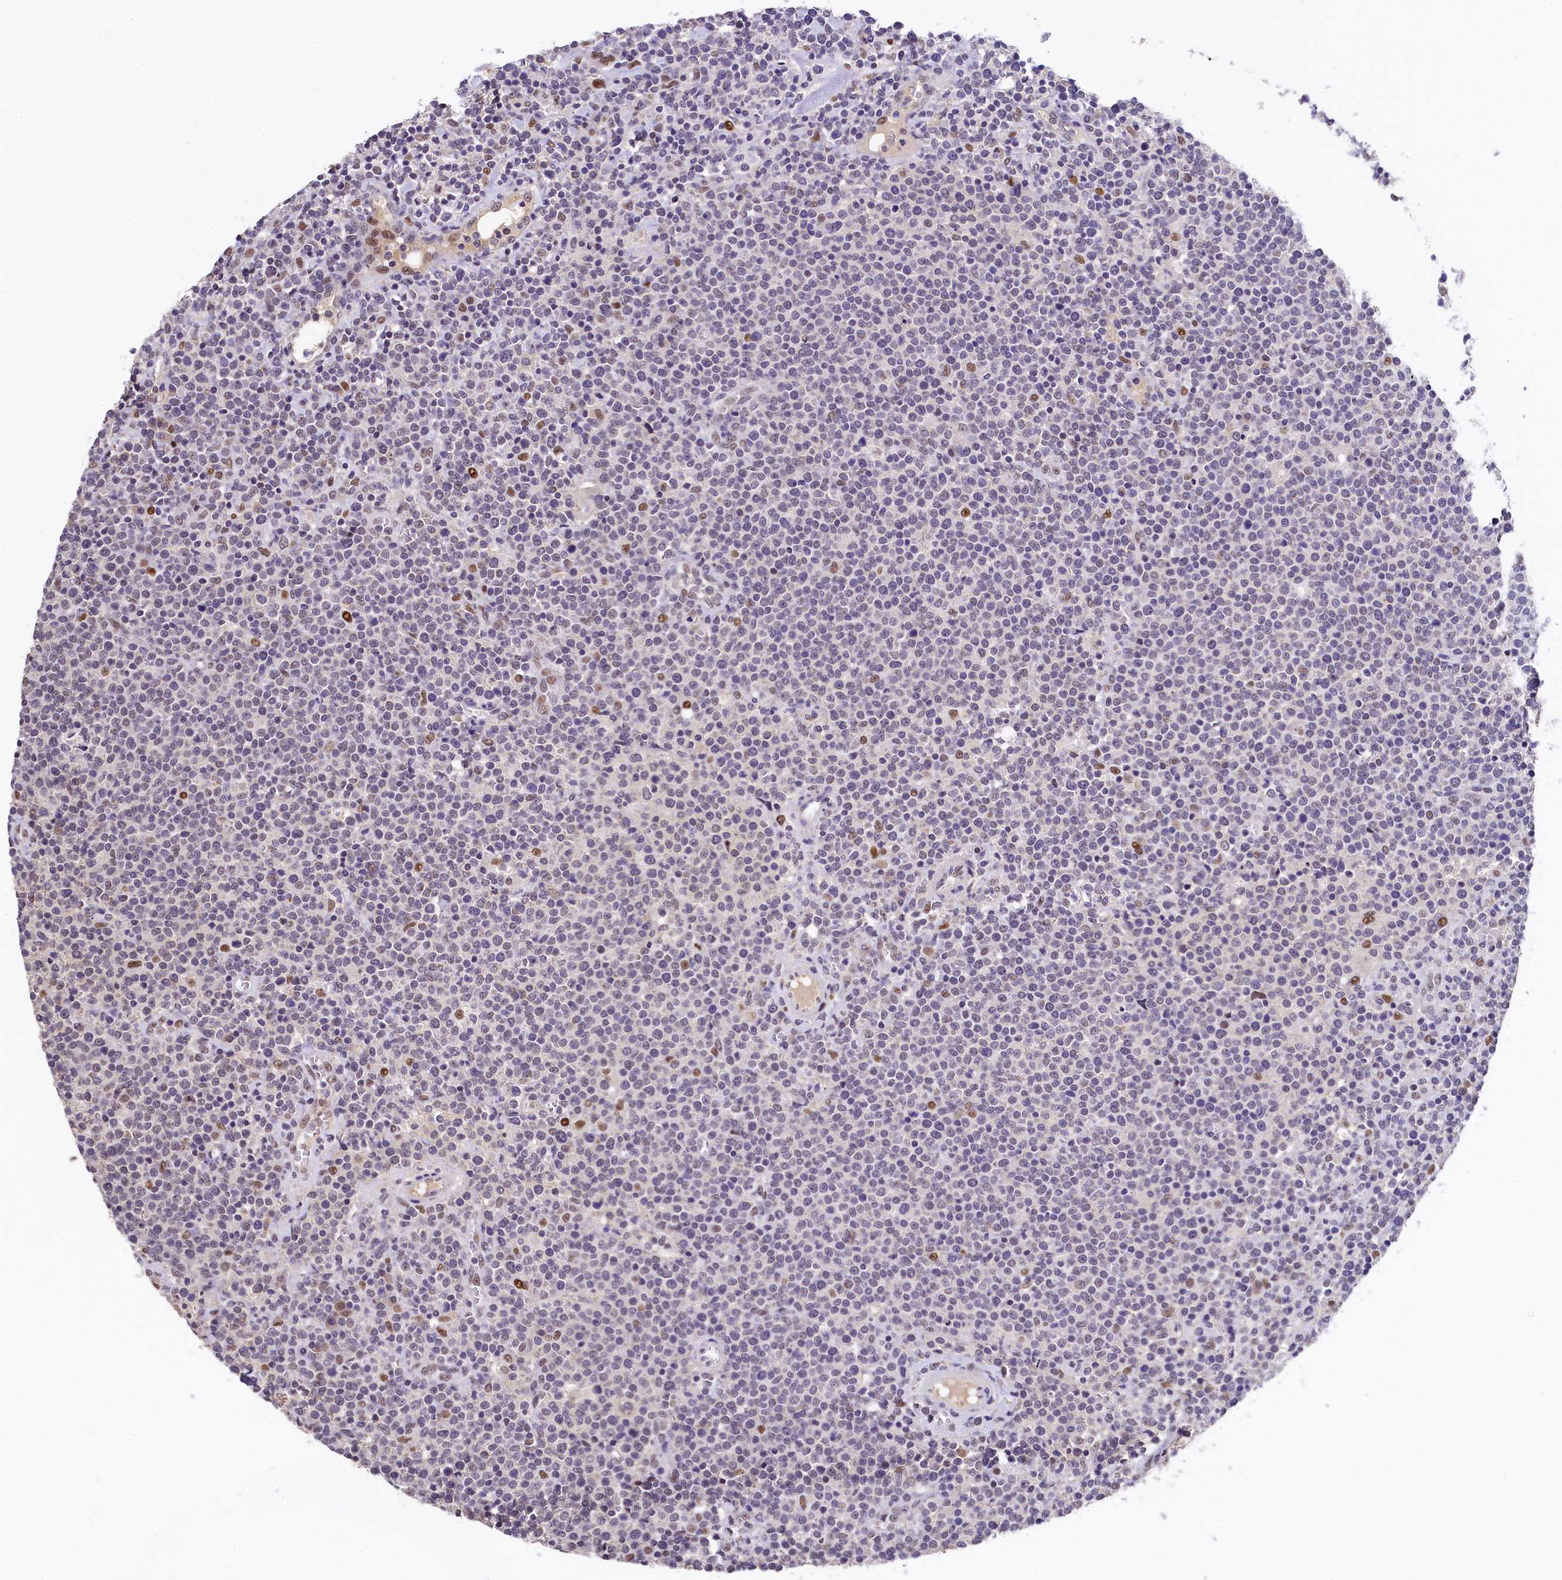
{"staining": {"intensity": "negative", "quantity": "none", "location": "none"}, "tissue": "lymphoma", "cell_type": "Tumor cells", "image_type": "cancer", "snomed": [{"axis": "morphology", "description": "Malignant lymphoma, non-Hodgkin's type, High grade"}, {"axis": "topography", "description": "Lymph node"}], "caption": "High magnification brightfield microscopy of lymphoma stained with DAB (3,3'-diaminobenzidine) (brown) and counterstained with hematoxylin (blue): tumor cells show no significant expression.", "gene": "HECTD4", "patient": {"sex": "male", "age": 61}}